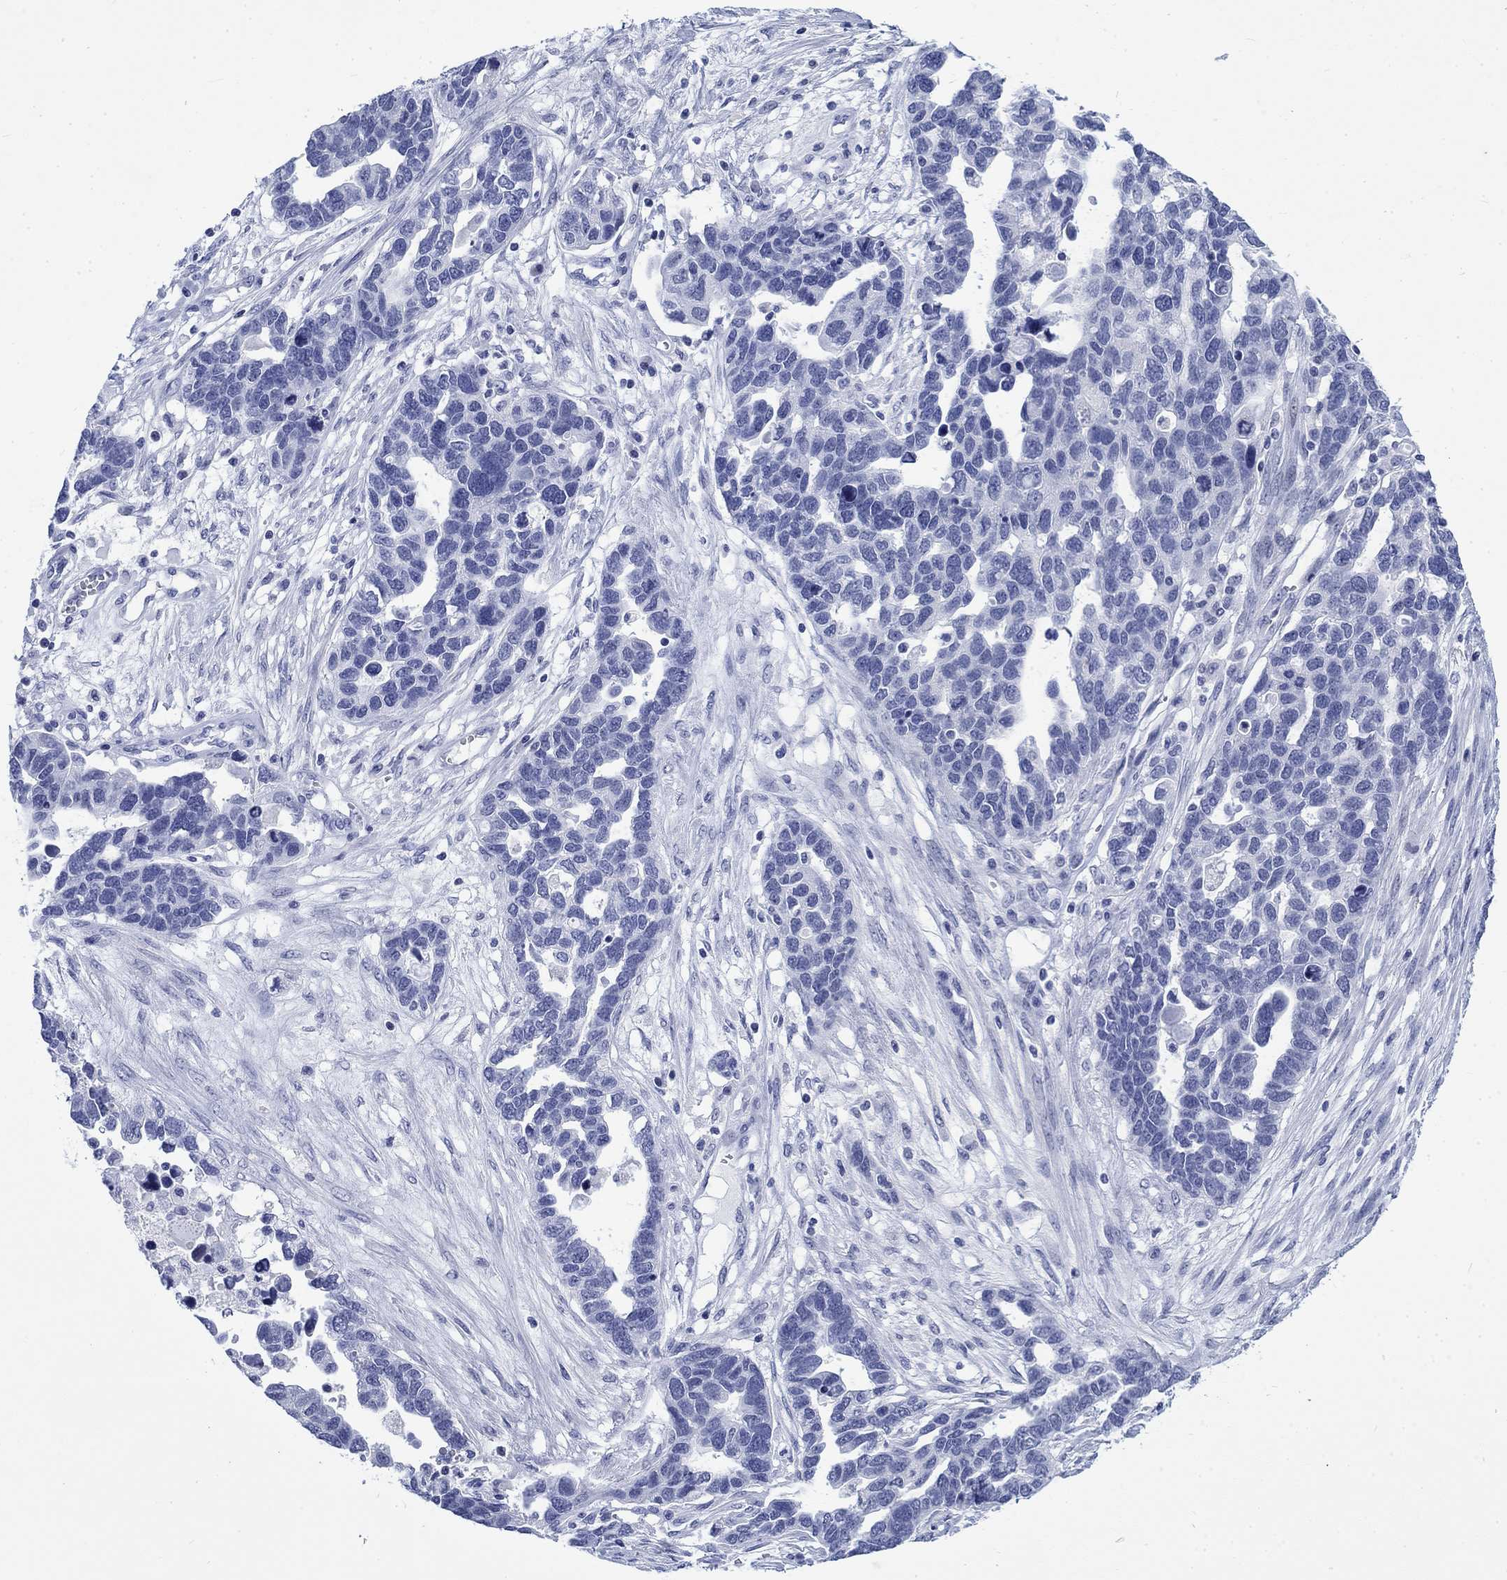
{"staining": {"intensity": "negative", "quantity": "none", "location": "none"}, "tissue": "ovarian cancer", "cell_type": "Tumor cells", "image_type": "cancer", "snomed": [{"axis": "morphology", "description": "Cystadenocarcinoma, serous, NOS"}, {"axis": "topography", "description": "Ovary"}], "caption": "Tumor cells are negative for protein expression in human ovarian cancer.", "gene": "KRT76", "patient": {"sex": "female", "age": 54}}